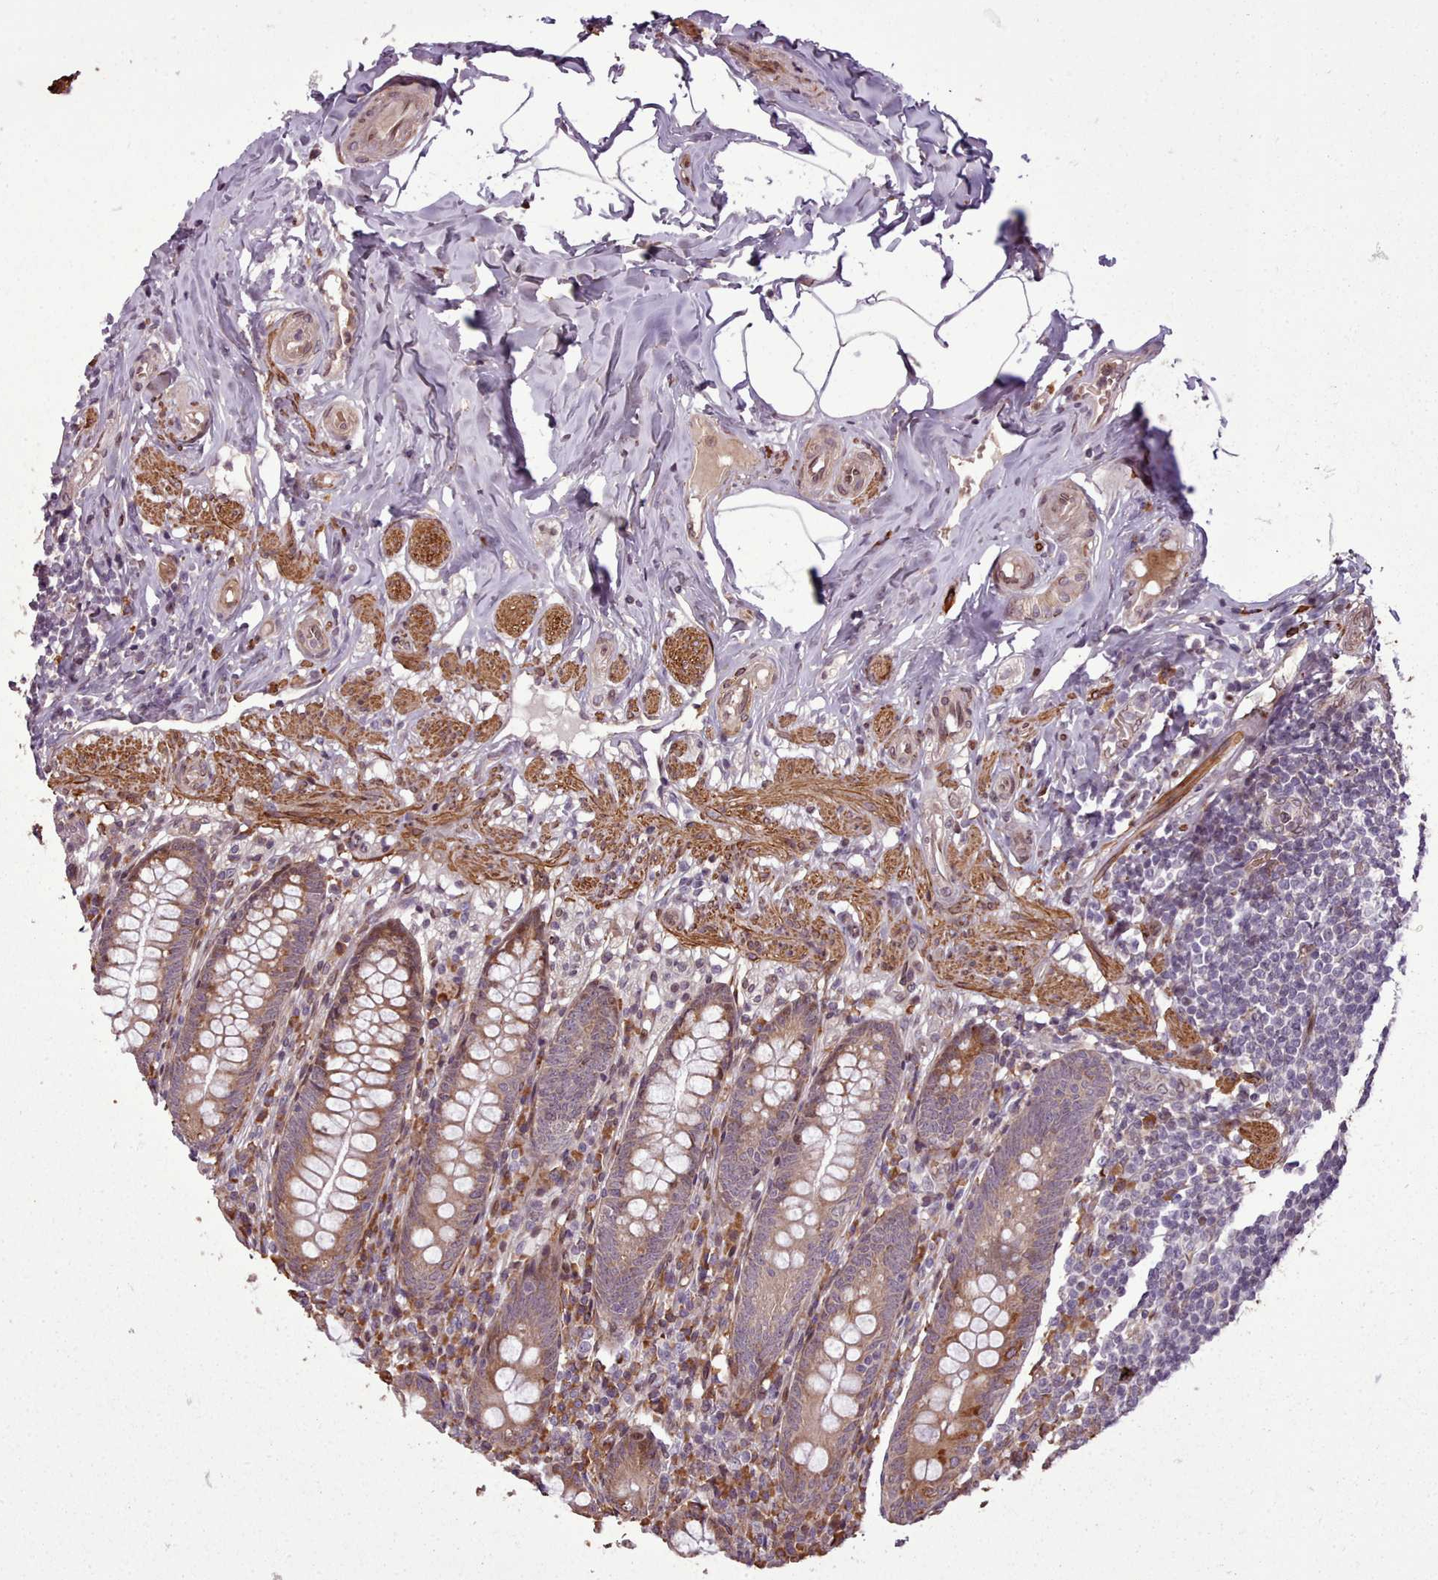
{"staining": {"intensity": "moderate", "quantity": ">75%", "location": "cytoplasmic/membranous"}, "tissue": "appendix", "cell_type": "Glandular cells", "image_type": "normal", "snomed": [{"axis": "morphology", "description": "Normal tissue, NOS"}, {"axis": "topography", "description": "Appendix"}], "caption": "This is an image of immunohistochemistry (IHC) staining of normal appendix, which shows moderate positivity in the cytoplasmic/membranous of glandular cells.", "gene": "CABP1", "patient": {"sex": "male", "age": 55}}